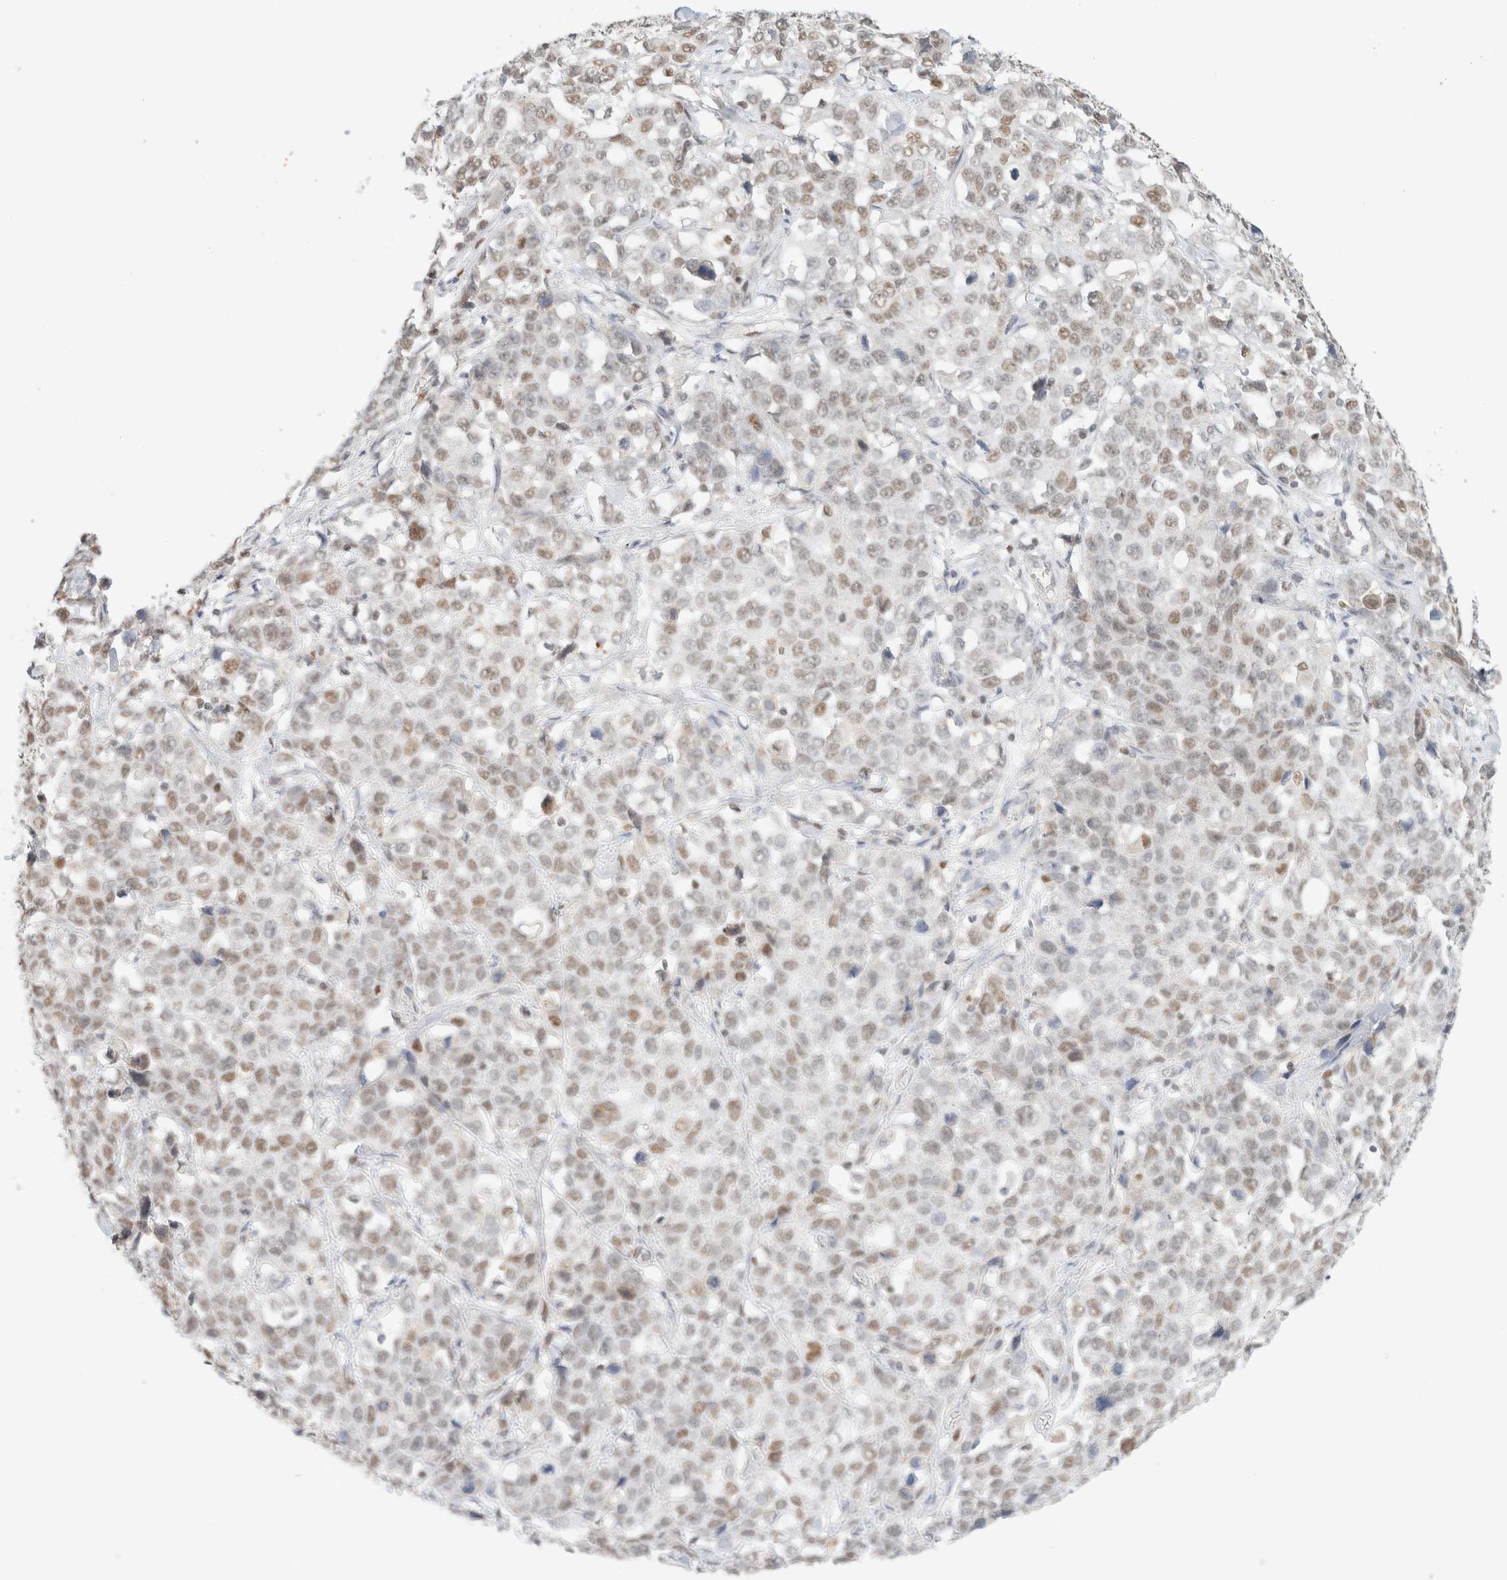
{"staining": {"intensity": "weak", "quantity": "25%-75%", "location": "nuclear"}, "tissue": "stomach cancer", "cell_type": "Tumor cells", "image_type": "cancer", "snomed": [{"axis": "morphology", "description": "Normal tissue, NOS"}, {"axis": "morphology", "description": "Adenocarcinoma, NOS"}, {"axis": "topography", "description": "Stomach"}], "caption": "Stomach adenocarcinoma stained with DAB (3,3'-diaminobenzidine) immunohistochemistry reveals low levels of weak nuclear staining in about 25%-75% of tumor cells.", "gene": "DDB2", "patient": {"sex": "male", "age": 48}}